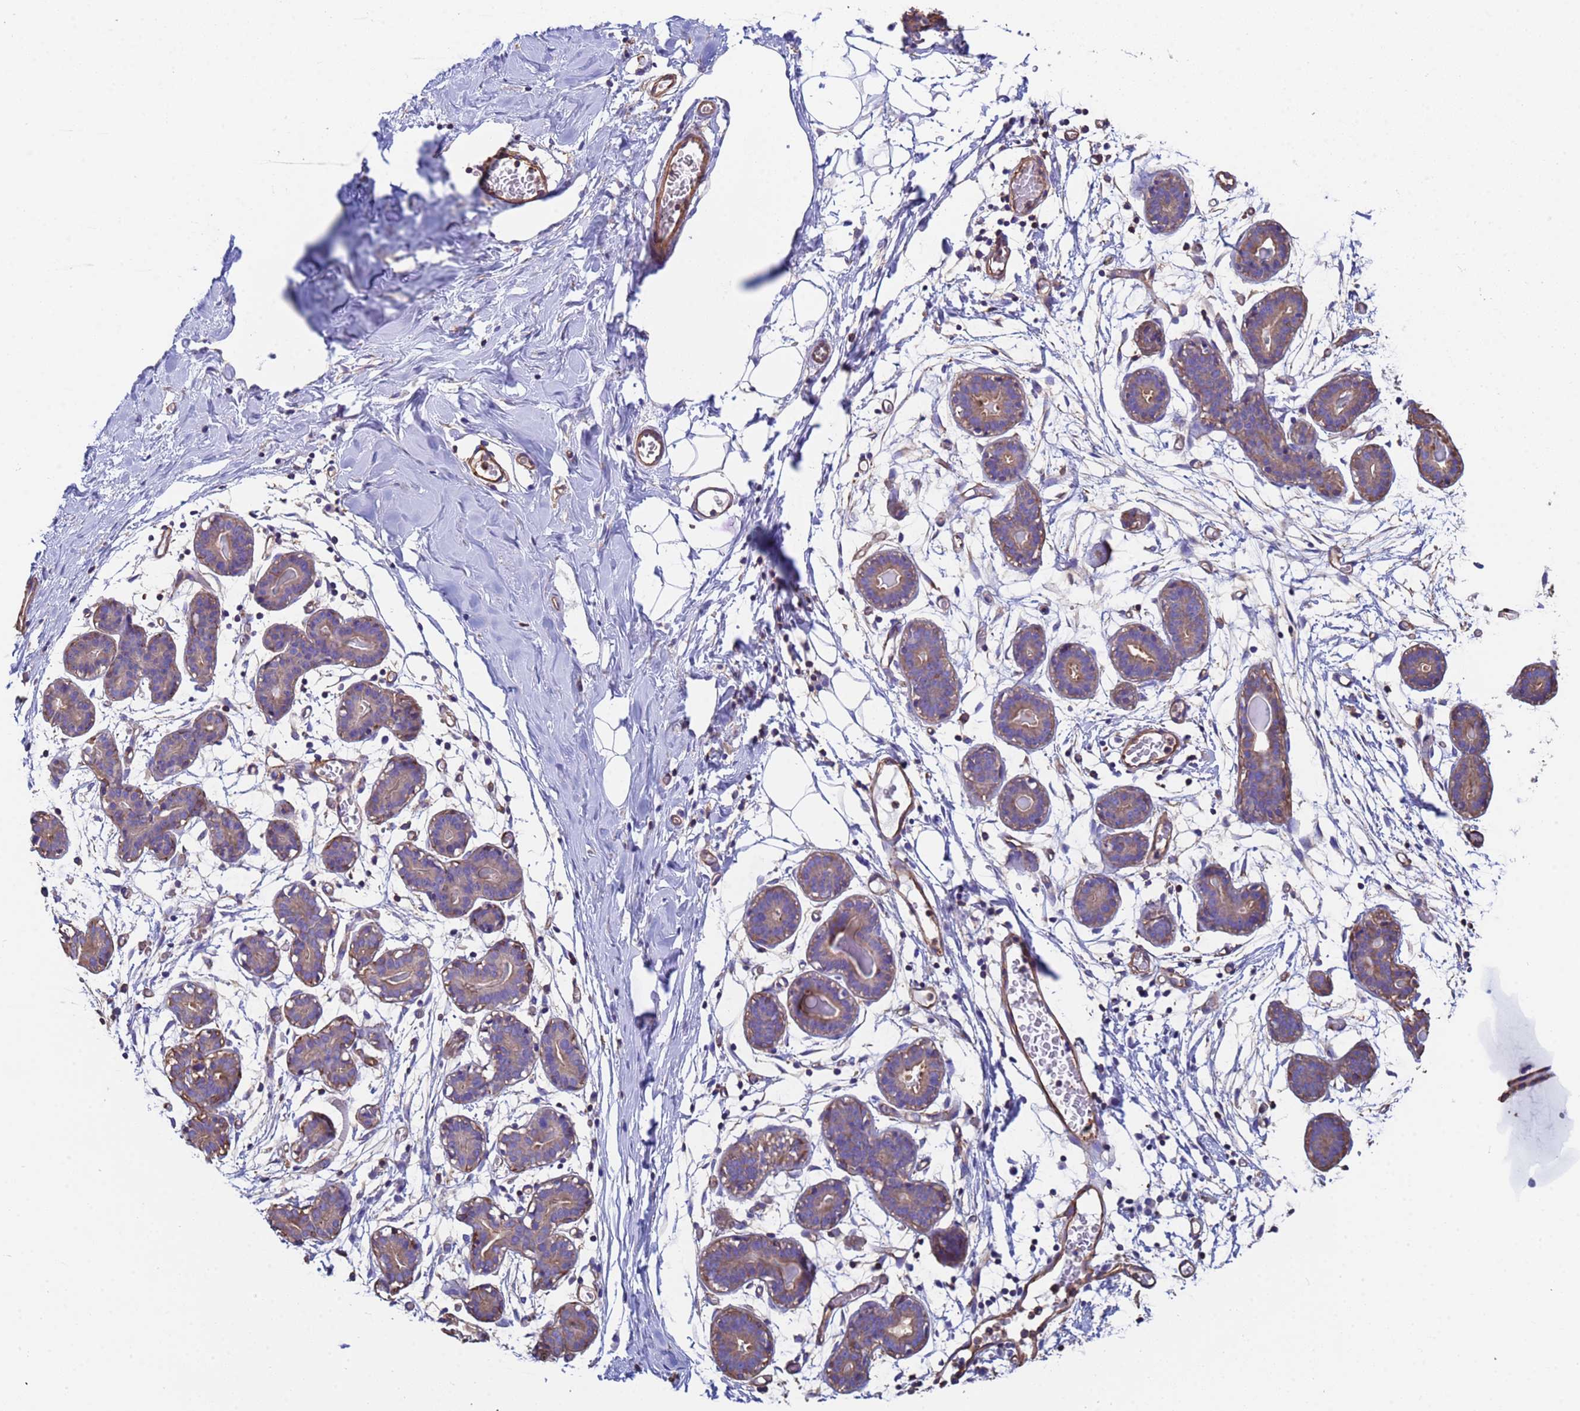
{"staining": {"intensity": "negative", "quantity": "none", "location": "none"}, "tissue": "breast", "cell_type": "Adipocytes", "image_type": "normal", "snomed": [{"axis": "morphology", "description": "Normal tissue, NOS"}, {"axis": "topography", "description": "Breast"}], "caption": "A high-resolution photomicrograph shows immunohistochemistry staining of benign breast, which shows no significant positivity in adipocytes.", "gene": "MYL12A", "patient": {"sex": "female", "age": 27}}